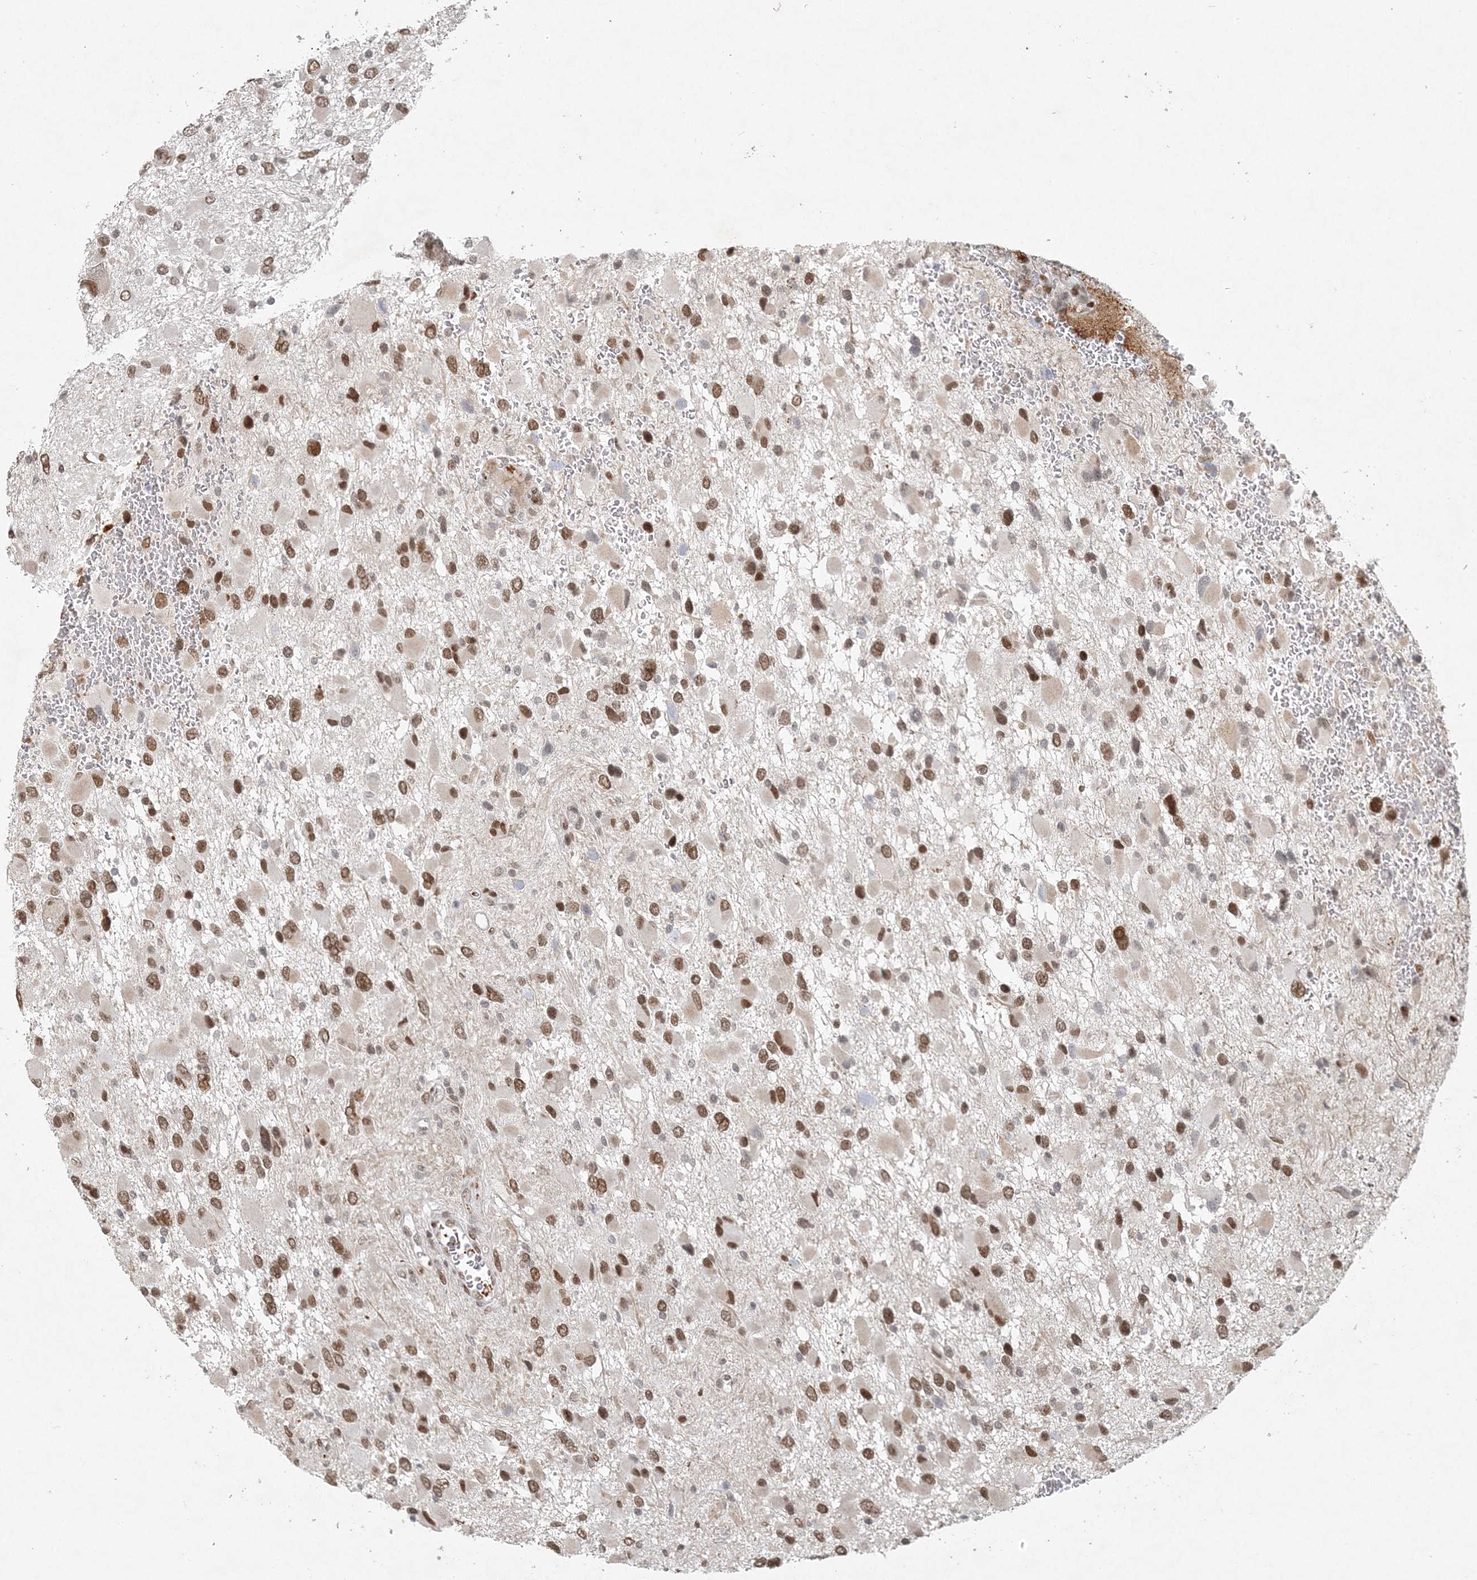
{"staining": {"intensity": "moderate", "quantity": ">75%", "location": "nuclear"}, "tissue": "glioma", "cell_type": "Tumor cells", "image_type": "cancer", "snomed": [{"axis": "morphology", "description": "Glioma, malignant, High grade"}, {"axis": "topography", "description": "Brain"}], "caption": "Brown immunohistochemical staining in human glioma reveals moderate nuclear expression in approximately >75% of tumor cells. The protein of interest is shown in brown color, while the nuclei are stained blue.", "gene": "BAZ1B", "patient": {"sex": "male", "age": 53}}